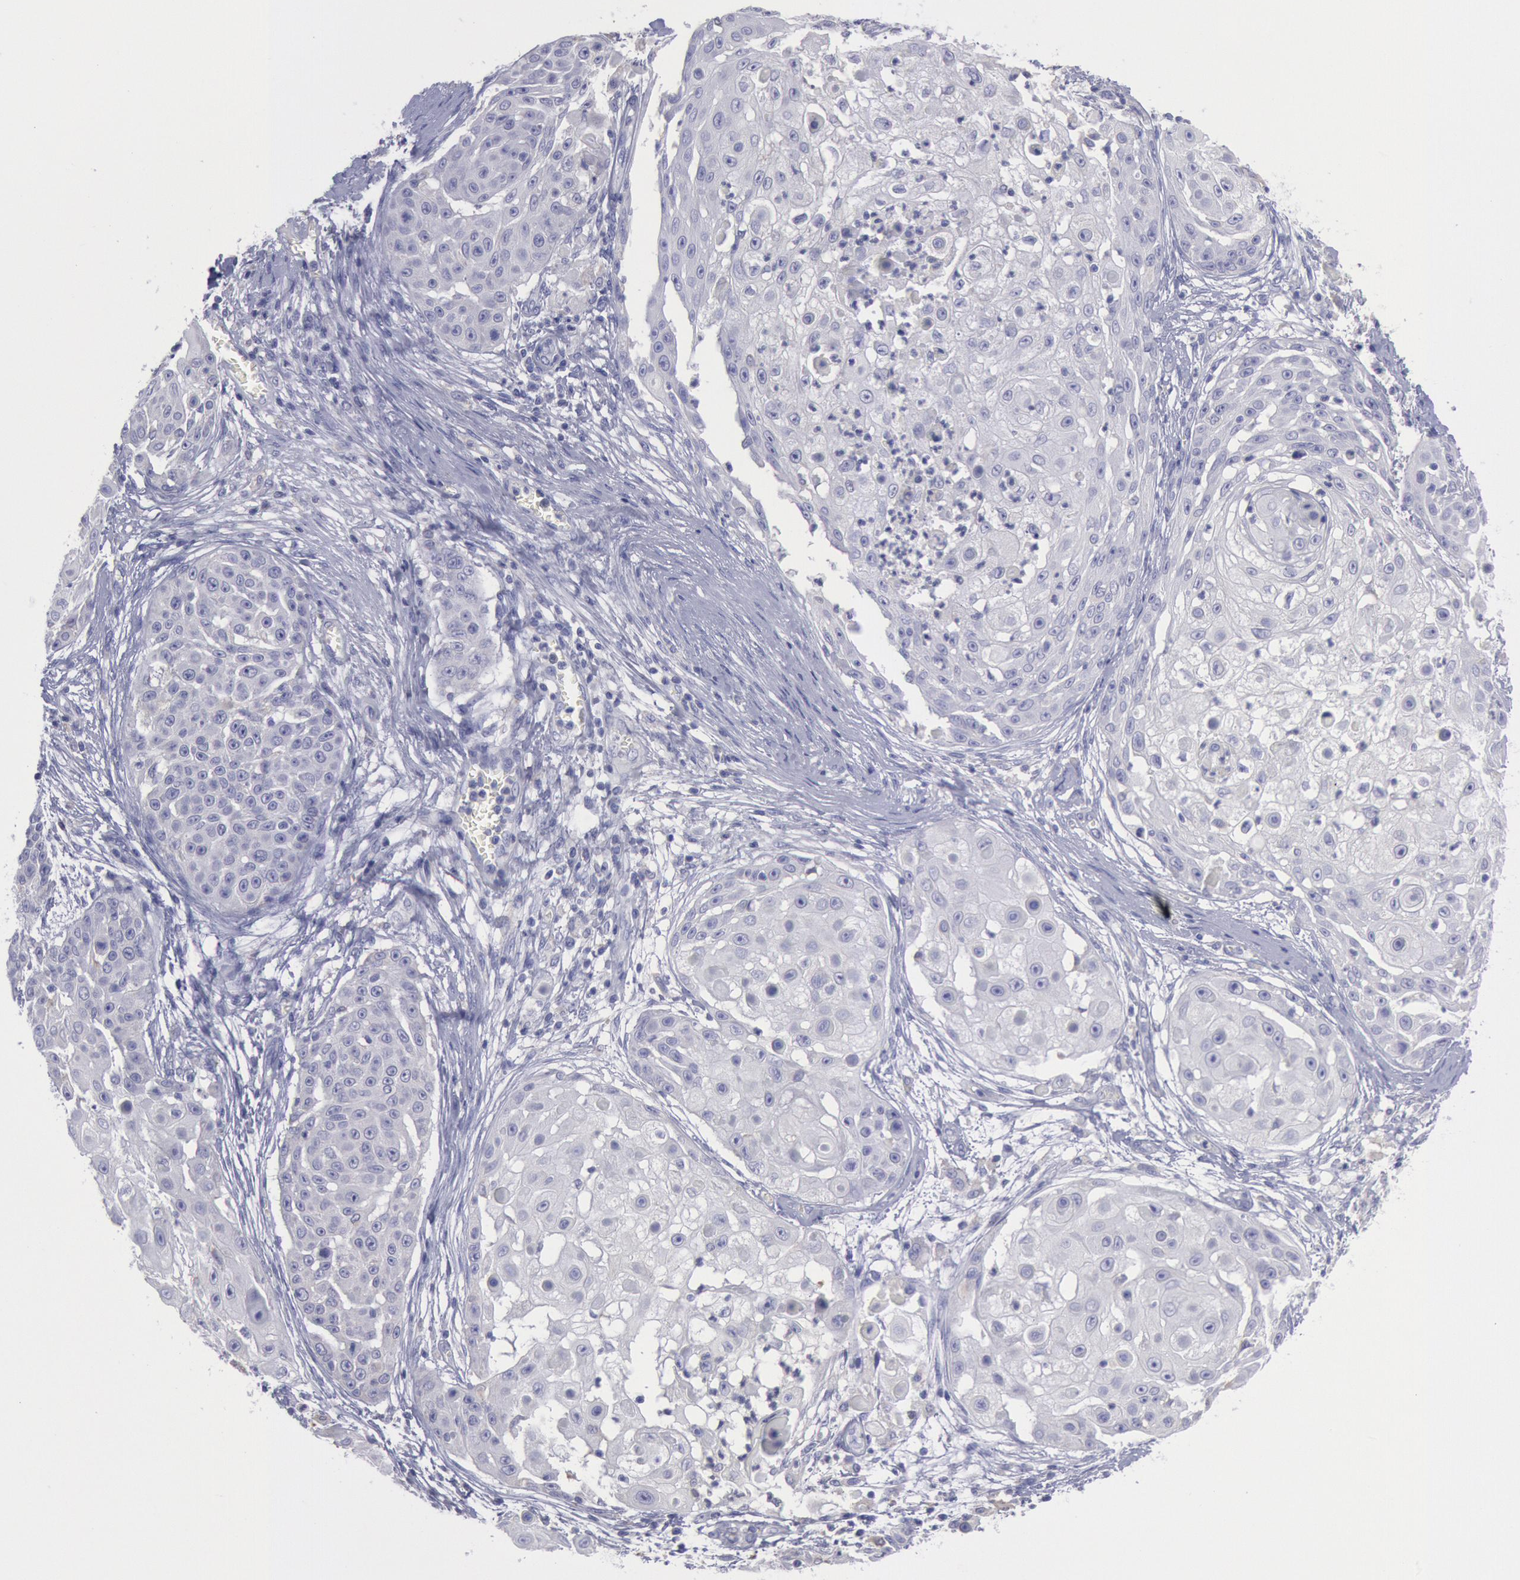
{"staining": {"intensity": "negative", "quantity": "none", "location": "none"}, "tissue": "skin cancer", "cell_type": "Tumor cells", "image_type": "cancer", "snomed": [{"axis": "morphology", "description": "Squamous cell carcinoma, NOS"}, {"axis": "topography", "description": "Skin"}], "caption": "IHC of human skin squamous cell carcinoma reveals no expression in tumor cells. The staining was performed using DAB to visualize the protein expression in brown, while the nuclei were stained in blue with hematoxylin (Magnification: 20x).", "gene": "MYH7", "patient": {"sex": "female", "age": 57}}